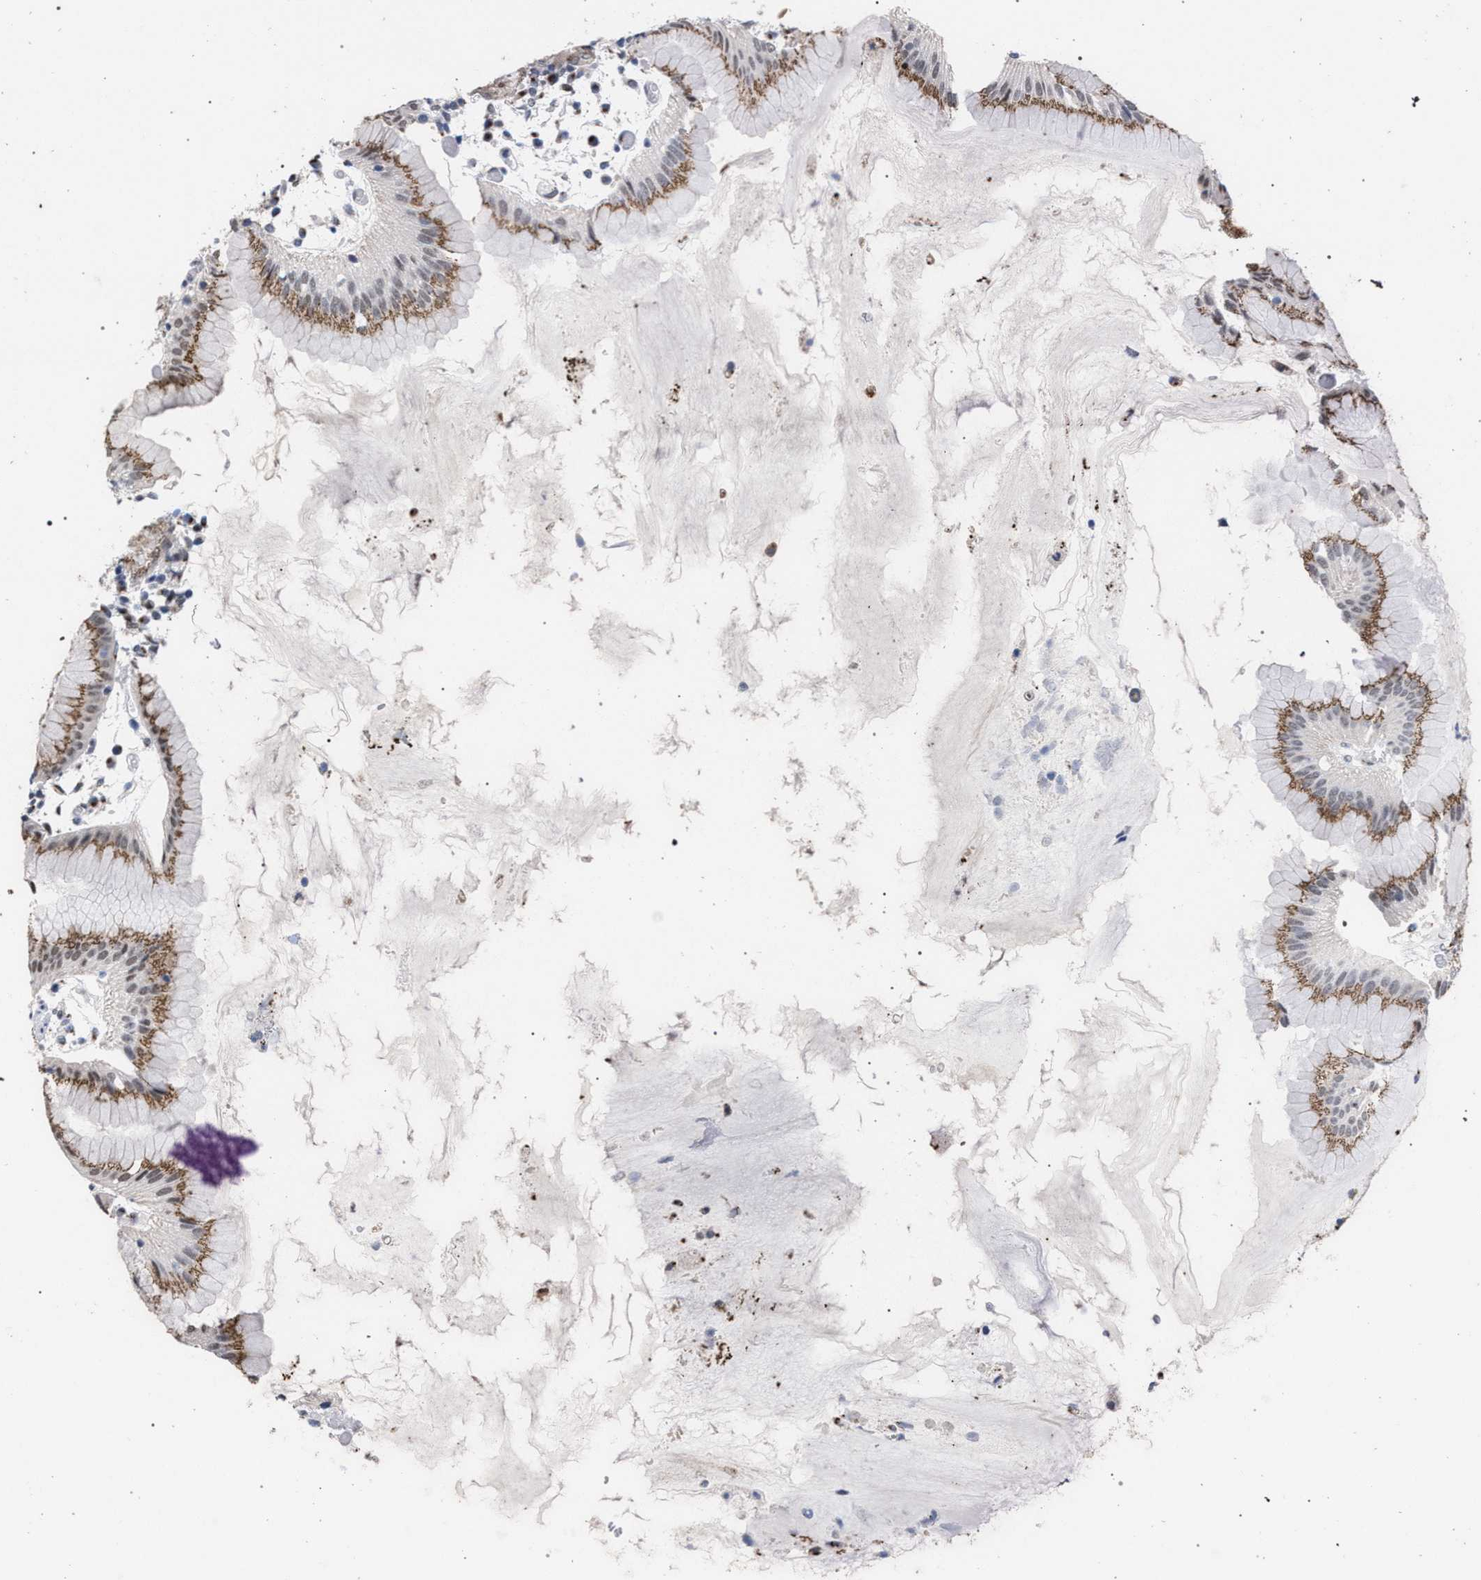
{"staining": {"intensity": "moderate", "quantity": ">75%", "location": "cytoplasmic/membranous,nuclear"}, "tissue": "stomach", "cell_type": "Glandular cells", "image_type": "normal", "snomed": [{"axis": "morphology", "description": "Normal tissue, NOS"}, {"axis": "topography", "description": "Stomach"}, {"axis": "topography", "description": "Stomach, lower"}], "caption": "Brown immunohistochemical staining in normal human stomach demonstrates moderate cytoplasmic/membranous,nuclear positivity in approximately >75% of glandular cells.", "gene": "GOLGA2", "patient": {"sex": "female", "age": 75}}